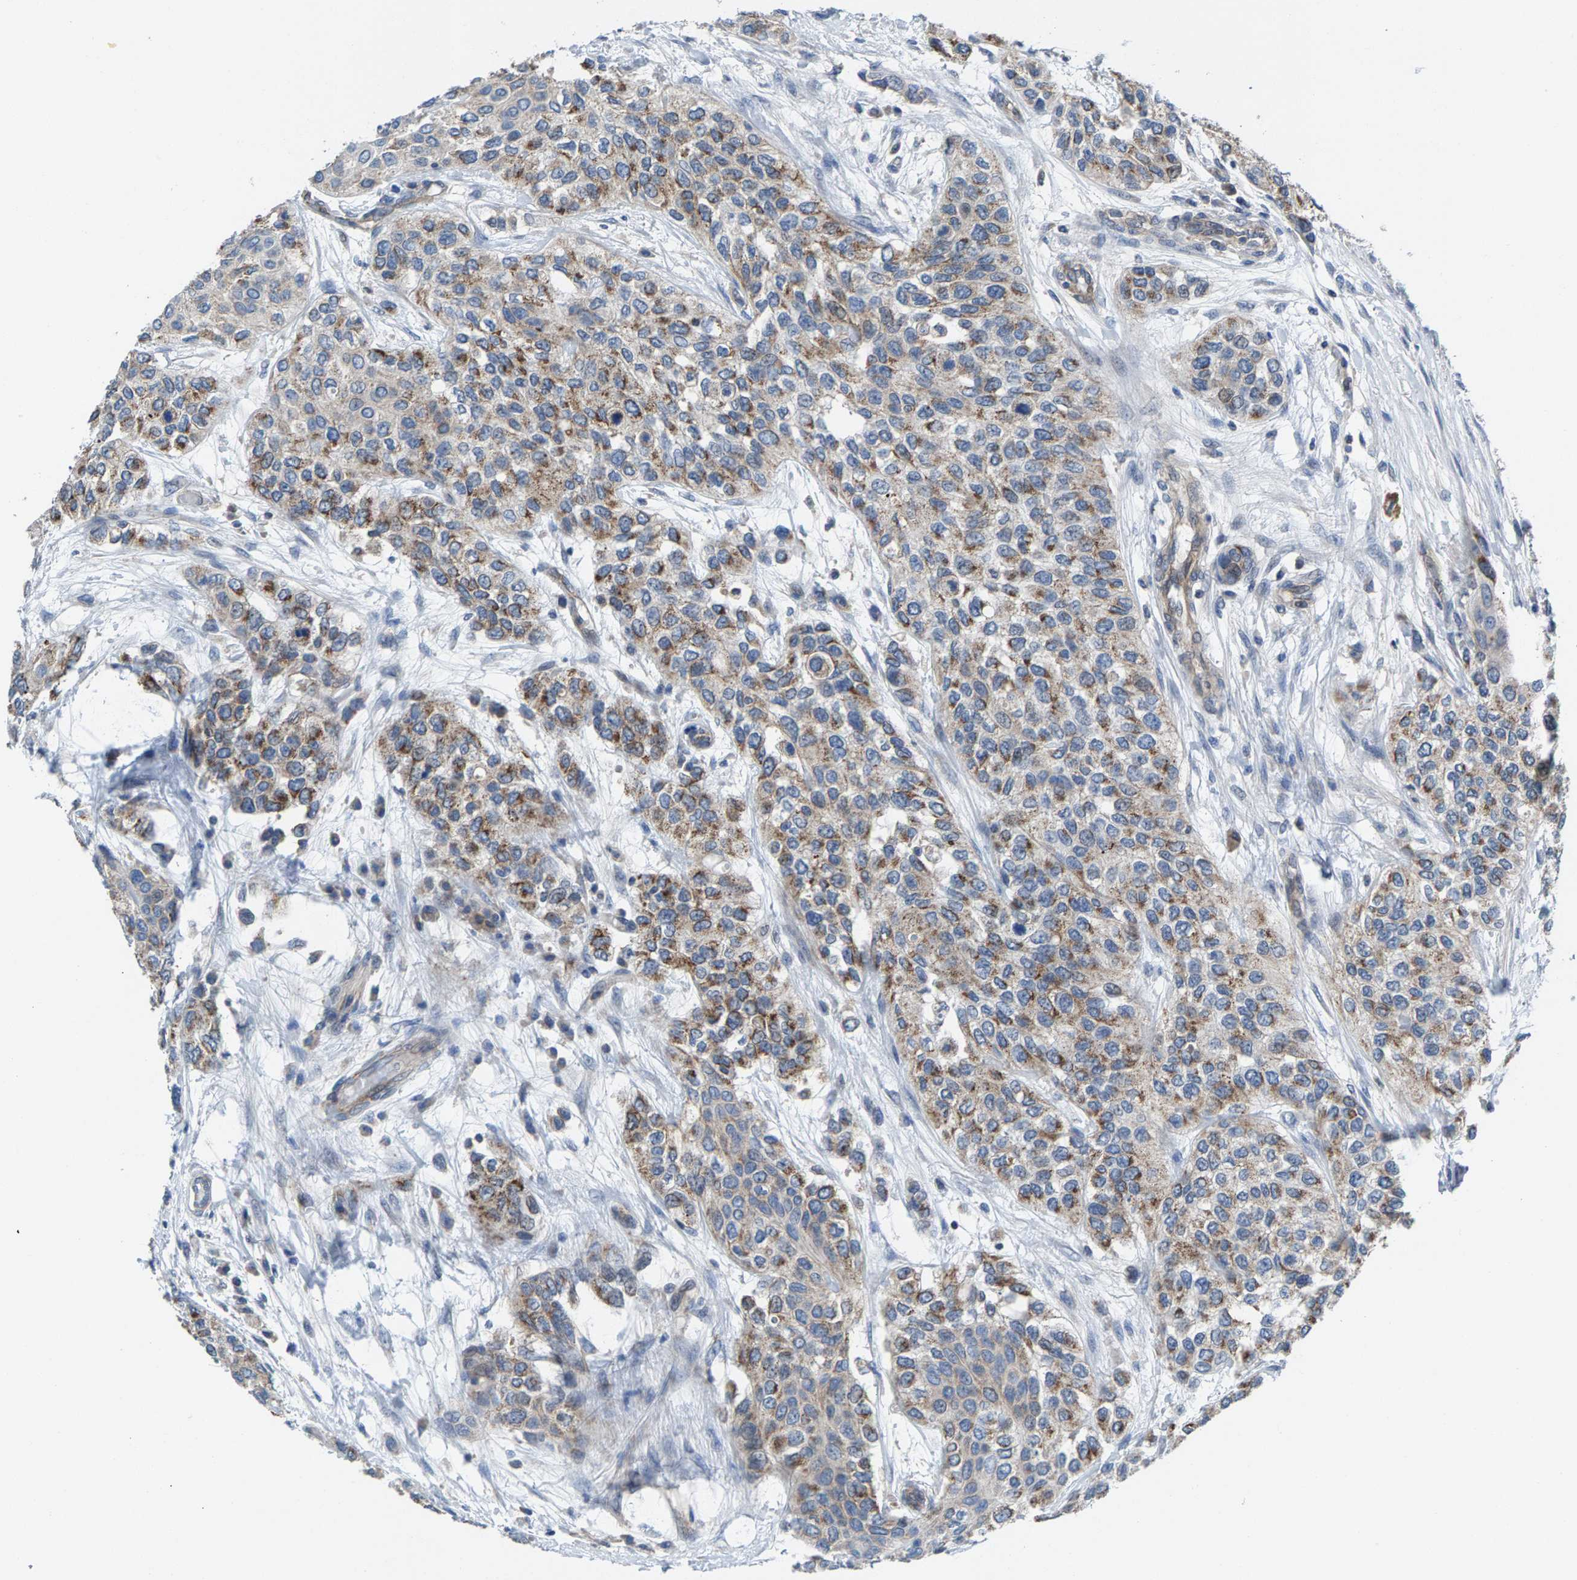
{"staining": {"intensity": "weak", "quantity": ">75%", "location": "cytoplasmic/membranous"}, "tissue": "urothelial cancer", "cell_type": "Tumor cells", "image_type": "cancer", "snomed": [{"axis": "morphology", "description": "Urothelial carcinoma, High grade"}, {"axis": "topography", "description": "Urinary bladder"}], "caption": "Urothelial cancer was stained to show a protein in brown. There is low levels of weak cytoplasmic/membranous positivity in approximately >75% of tumor cells. The protein is shown in brown color, while the nuclei are stained blue.", "gene": "MRM1", "patient": {"sex": "female", "age": 56}}